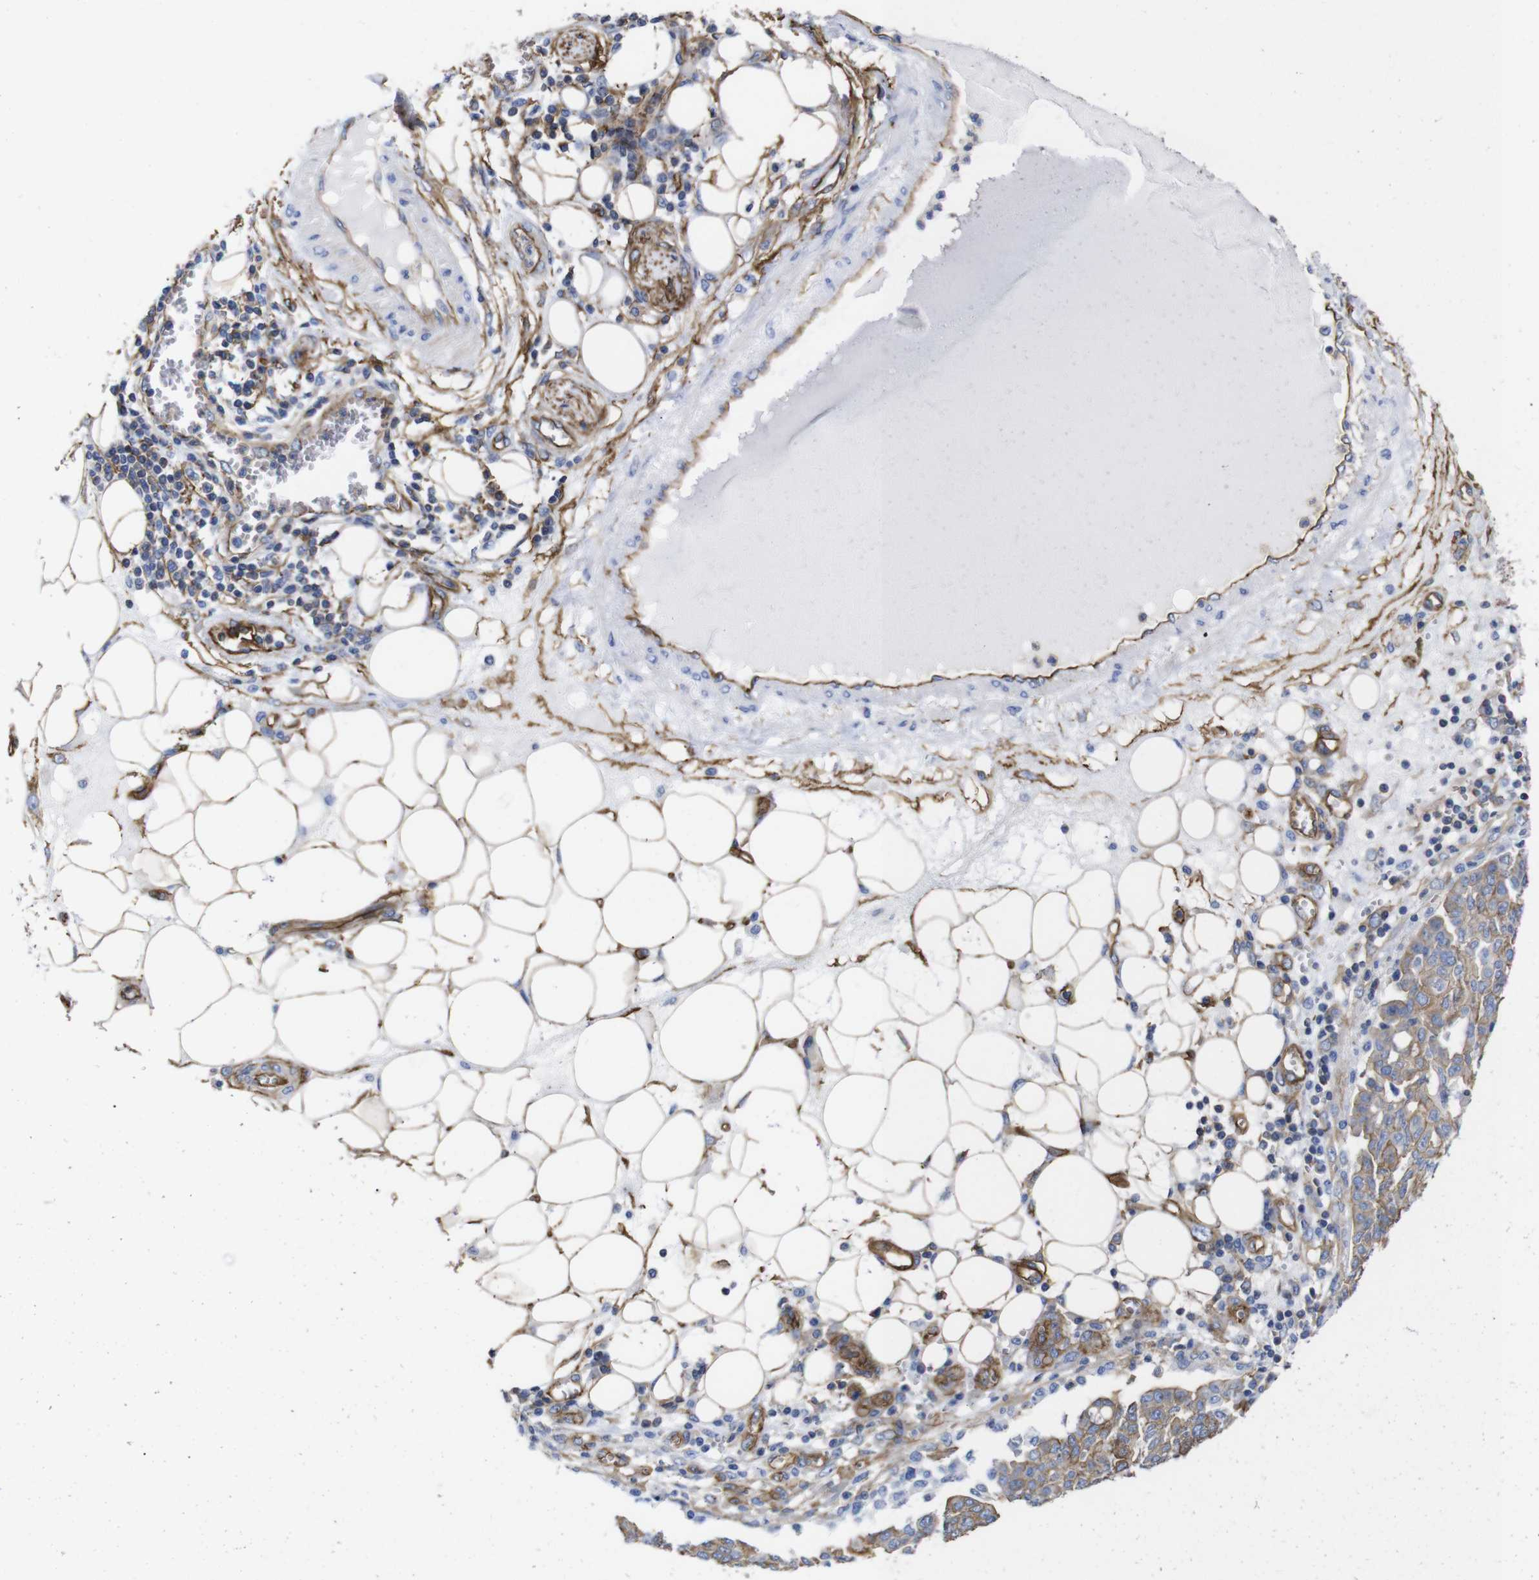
{"staining": {"intensity": "weak", "quantity": ">75%", "location": "cytoplasmic/membranous"}, "tissue": "ovarian cancer", "cell_type": "Tumor cells", "image_type": "cancer", "snomed": [{"axis": "morphology", "description": "Cystadenocarcinoma, serous, NOS"}, {"axis": "topography", "description": "Soft tissue"}, {"axis": "topography", "description": "Ovary"}], "caption": "Ovarian cancer (serous cystadenocarcinoma) was stained to show a protein in brown. There is low levels of weak cytoplasmic/membranous expression in approximately >75% of tumor cells. The staining was performed using DAB (3,3'-diaminobenzidine) to visualize the protein expression in brown, while the nuclei were stained in blue with hematoxylin (Magnification: 20x).", "gene": "SPTBN1", "patient": {"sex": "female", "age": 57}}